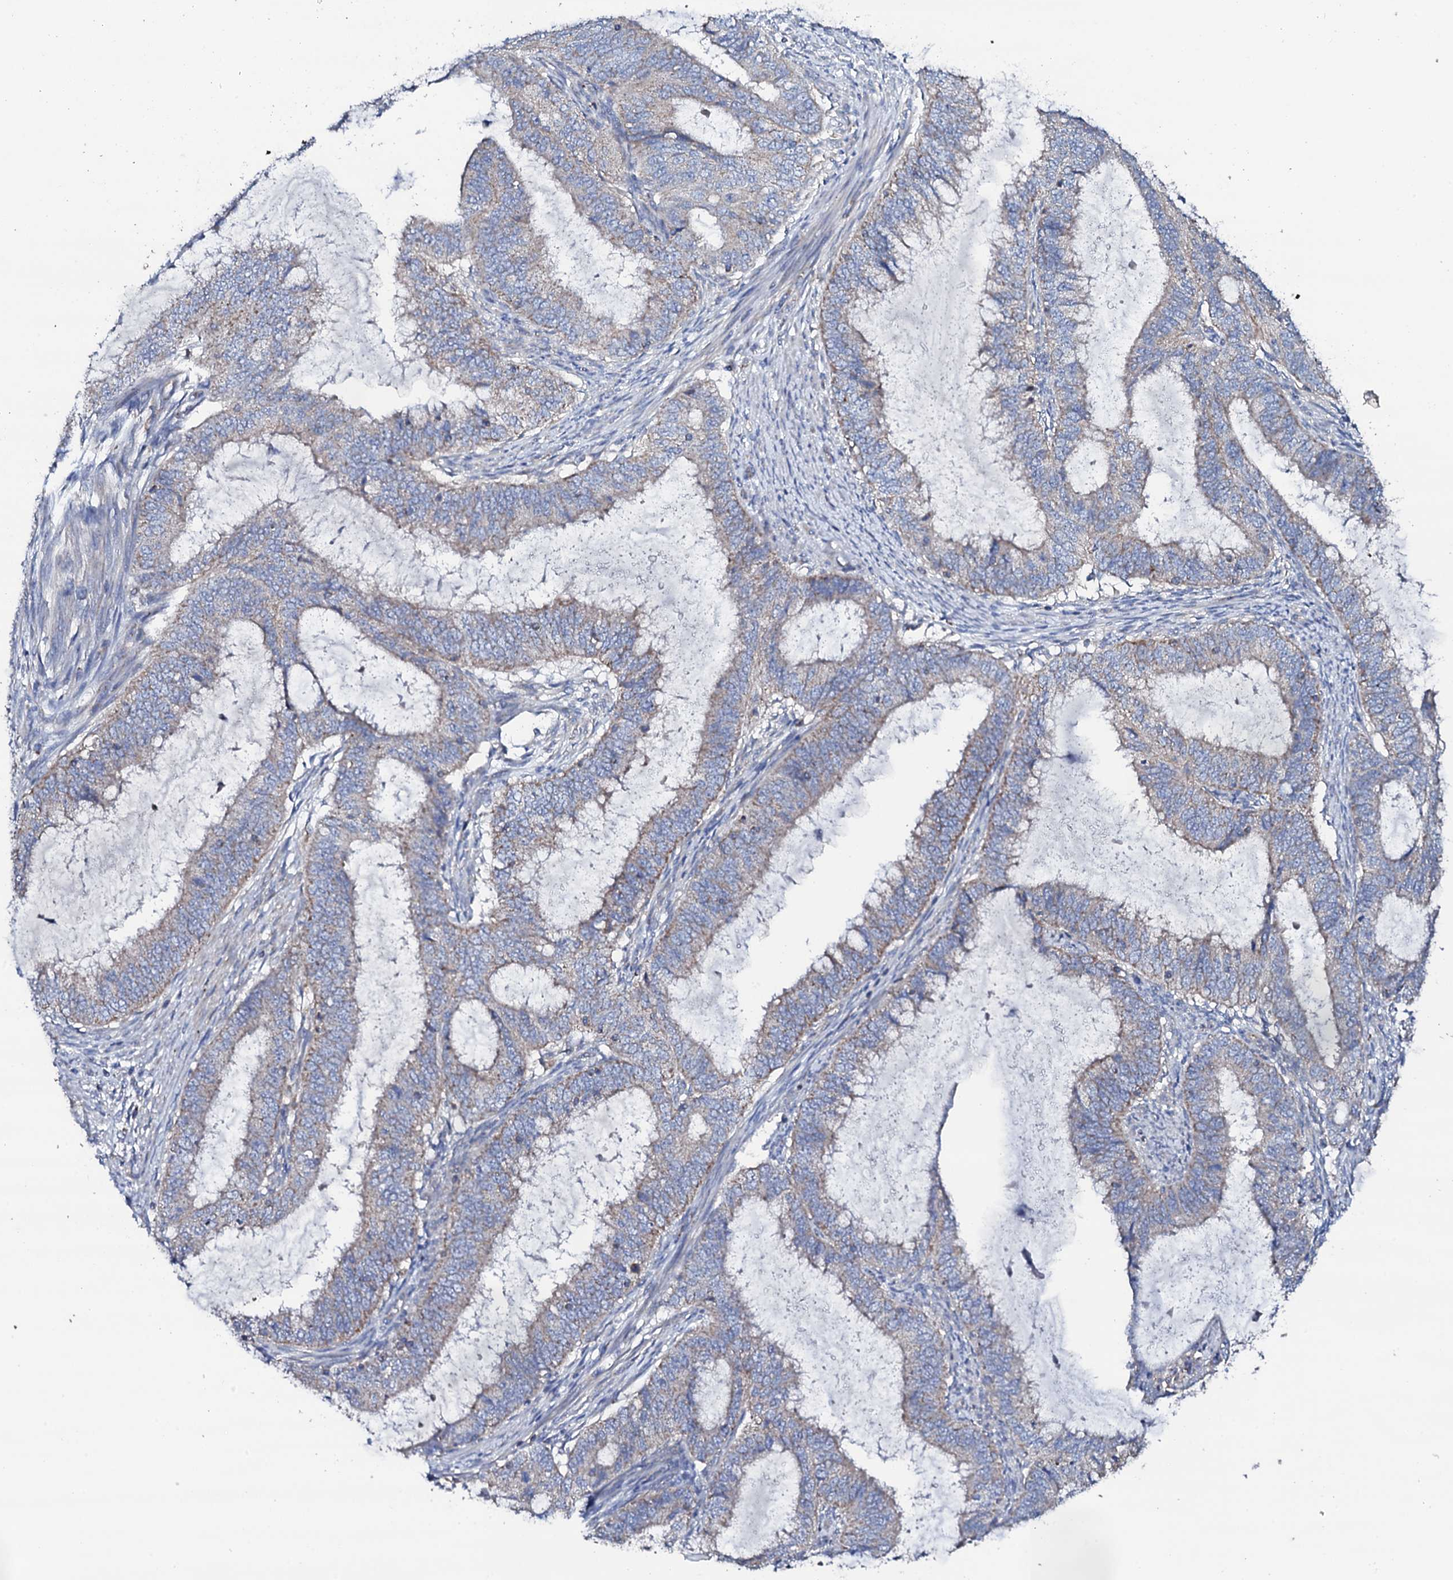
{"staining": {"intensity": "weak", "quantity": "<25%", "location": "cytoplasmic/membranous"}, "tissue": "endometrial cancer", "cell_type": "Tumor cells", "image_type": "cancer", "snomed": [{"axis": "morphology", "description": "Adenocarcinoma, NOS"}, {"axis": "topography", "description": "Endometrium"}], "caption": "Immunohistochemistry (IHC) of endometrial cancer (adenocarcinoma) demonstrates no expression in tumor cells.", "gene": "TCAF2", "patient": {"sex": "female", "age": 51}}